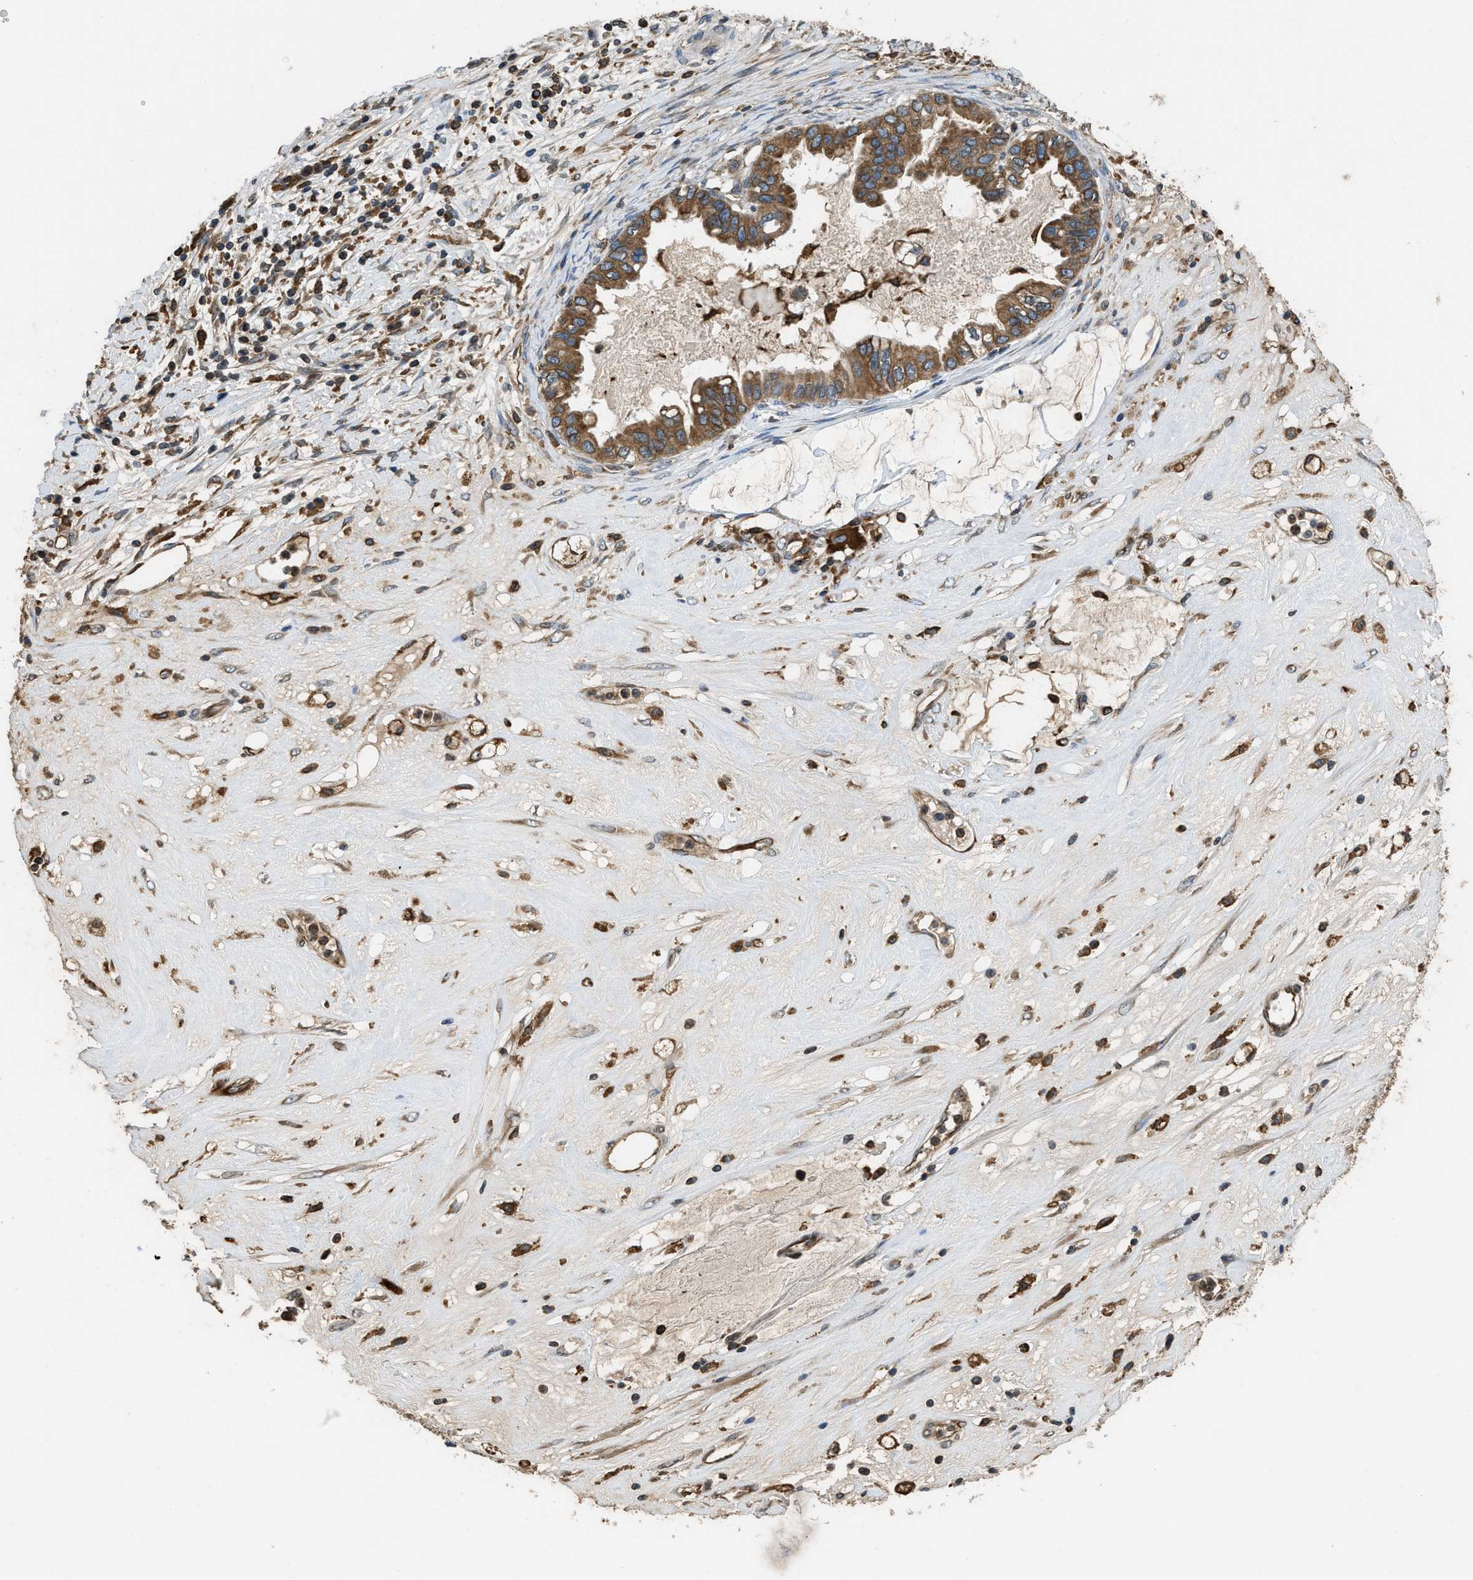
{"staining": {"intensity": "moderate", "quantity": ">75%", "location": "cytoplasmic/membranous"}, "tissue": "ovarian cancer", "cell_type": "Tumor cells", "image_type": "cancer", "snomed": [{"axis": "morphology", "description": "Cystadenocarcinoma, mucinous, NOS"}, {"axis": "topography", "description": "Ovary"}], "caption": "Moderate cytoplasmic/membranous protein staining is present in about >75% of tumor cells in ovarian mucinous cystadenocarcinoma.", "gene": "BCAP31", "patient": {"sex": "female", "age": 80}}